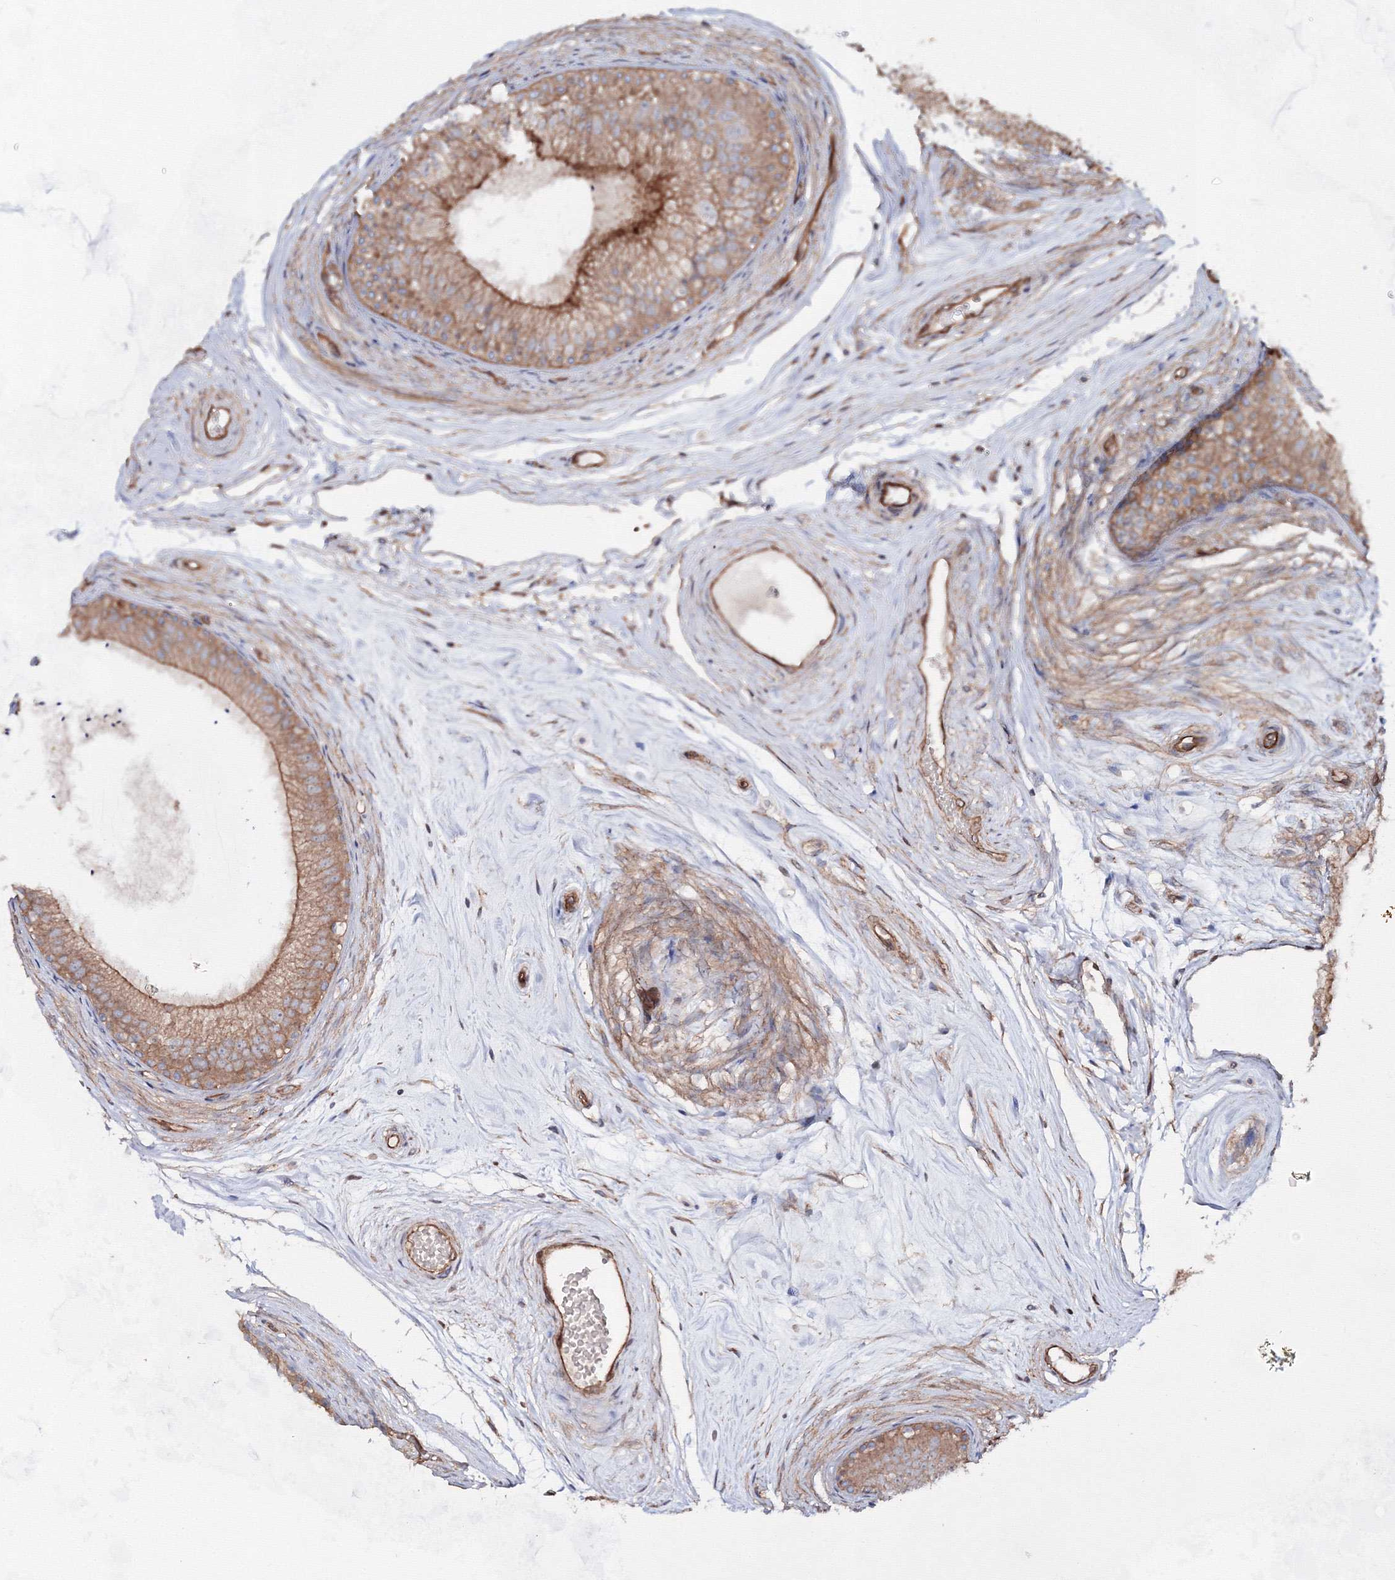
{"staining": {"intensity": "moderate", "quantity": ">75%", "location": "cytoplasmic/membranous"}, "tissue": "epididymis", "cell_type": "Glandular cells", "image_type": "normal", "snomed": [{"axis": "morphology", "description": "Normal tissue, NOS"}, {"axis": "topography", "description": "Epididymis"}], "caption": "A photomicrograph showing moderate cytoplasmic/membranous staining in about >75% of glandular cells in benign epididymis, as visualized by brown immunohistochemical staining.", "gene": "EXOC6", "patient": {"sex": "male", "age": 56}}